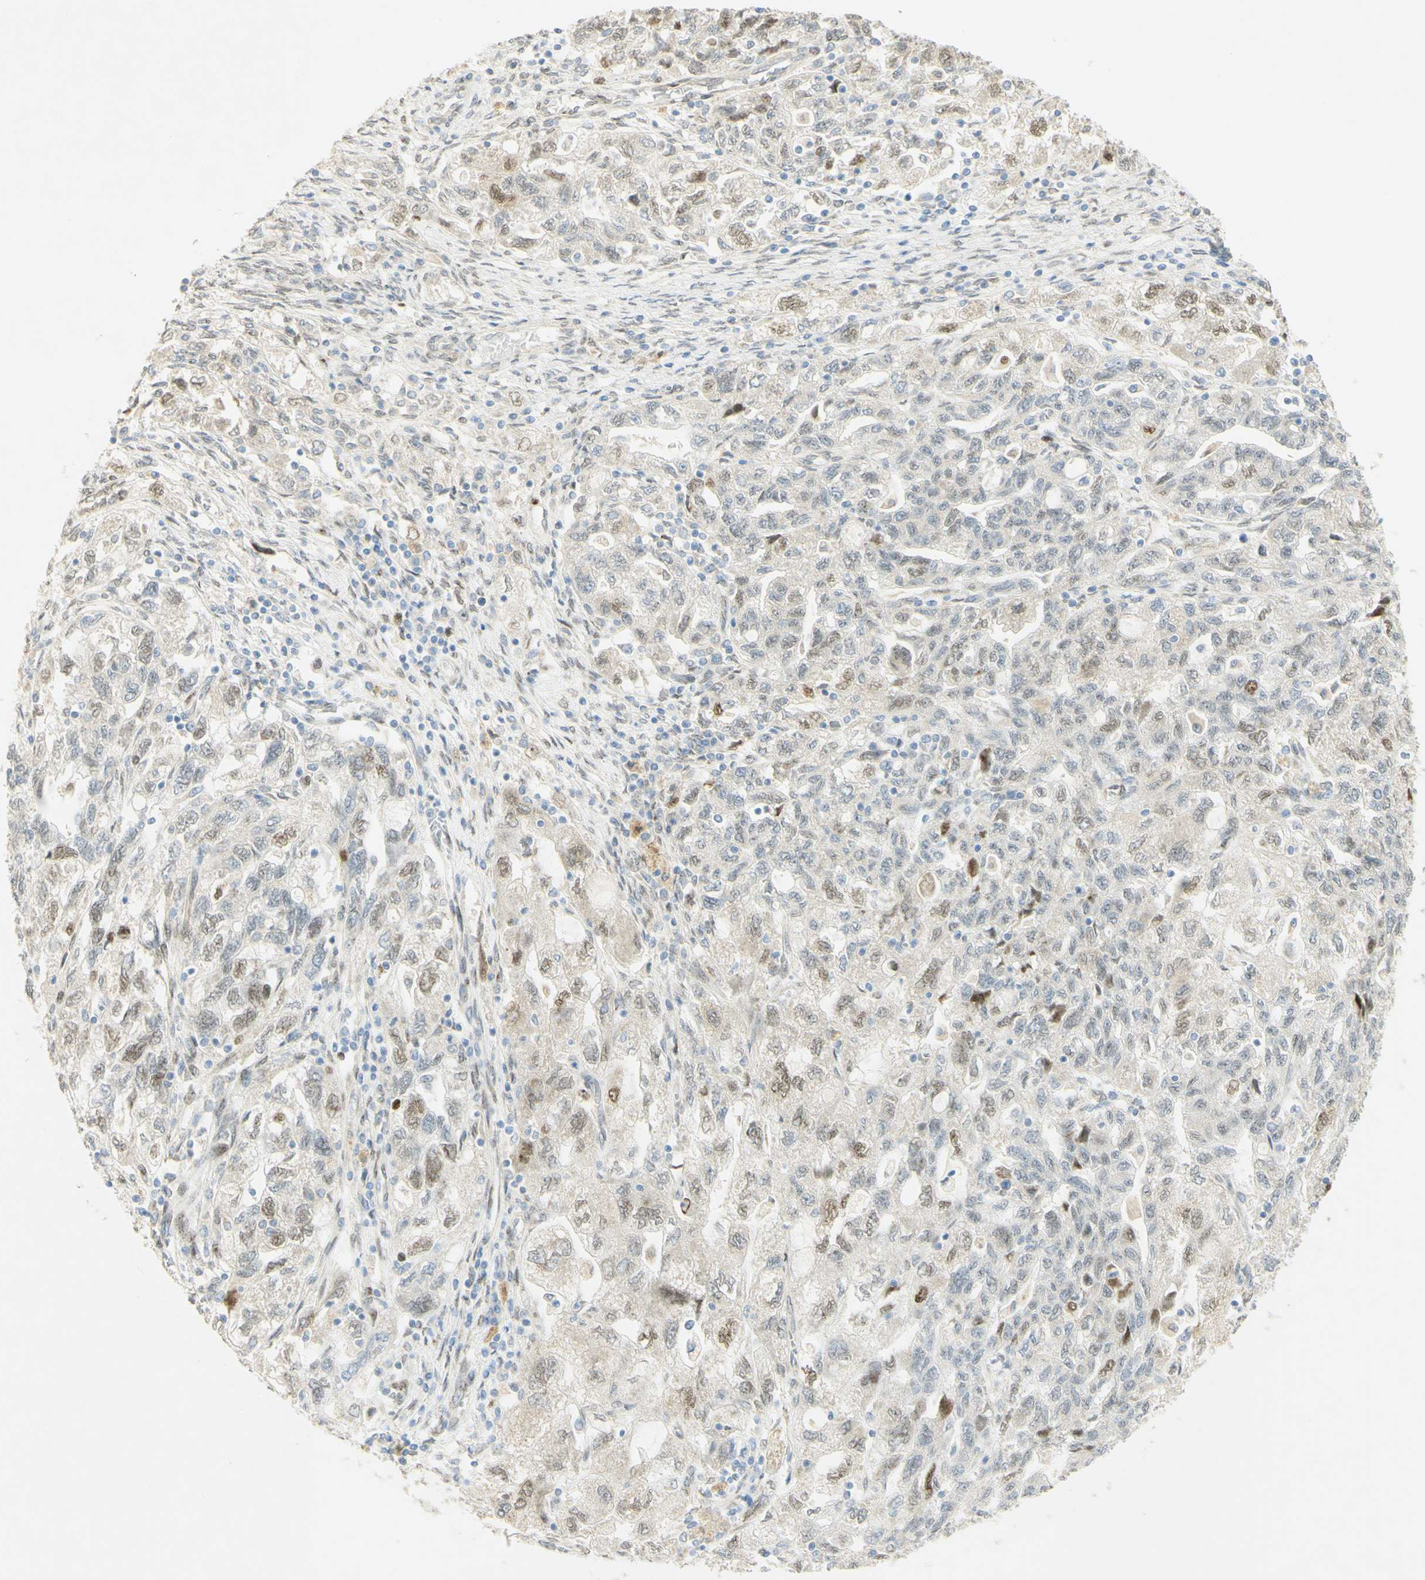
{"staining": {"intensity": "weak", "quantity": "<25%", "location": "nuclear"}, "tissue": "ovarian cancer", "cell_type": "Tumor cells", "image_type": "cancer", "snomed": [{"axis": "morphology", "description": "Carcinoma, NOS"}, {"axis": "morphology", "description": "Cystadenocarcinoma, serous, NOS"}, {"axis": "topography", "description": "Ovary"}], "caption": "The micrograph shows no staining of tumor cells in ovarian carcinoma. (DAB (3,3'-diaminobenzidine) immunohistochemistry (IHC) visualized using brightfield microscopy, high magnification).", "gene": "E2F1", "patient": {"sex": "female", "age": 69}}